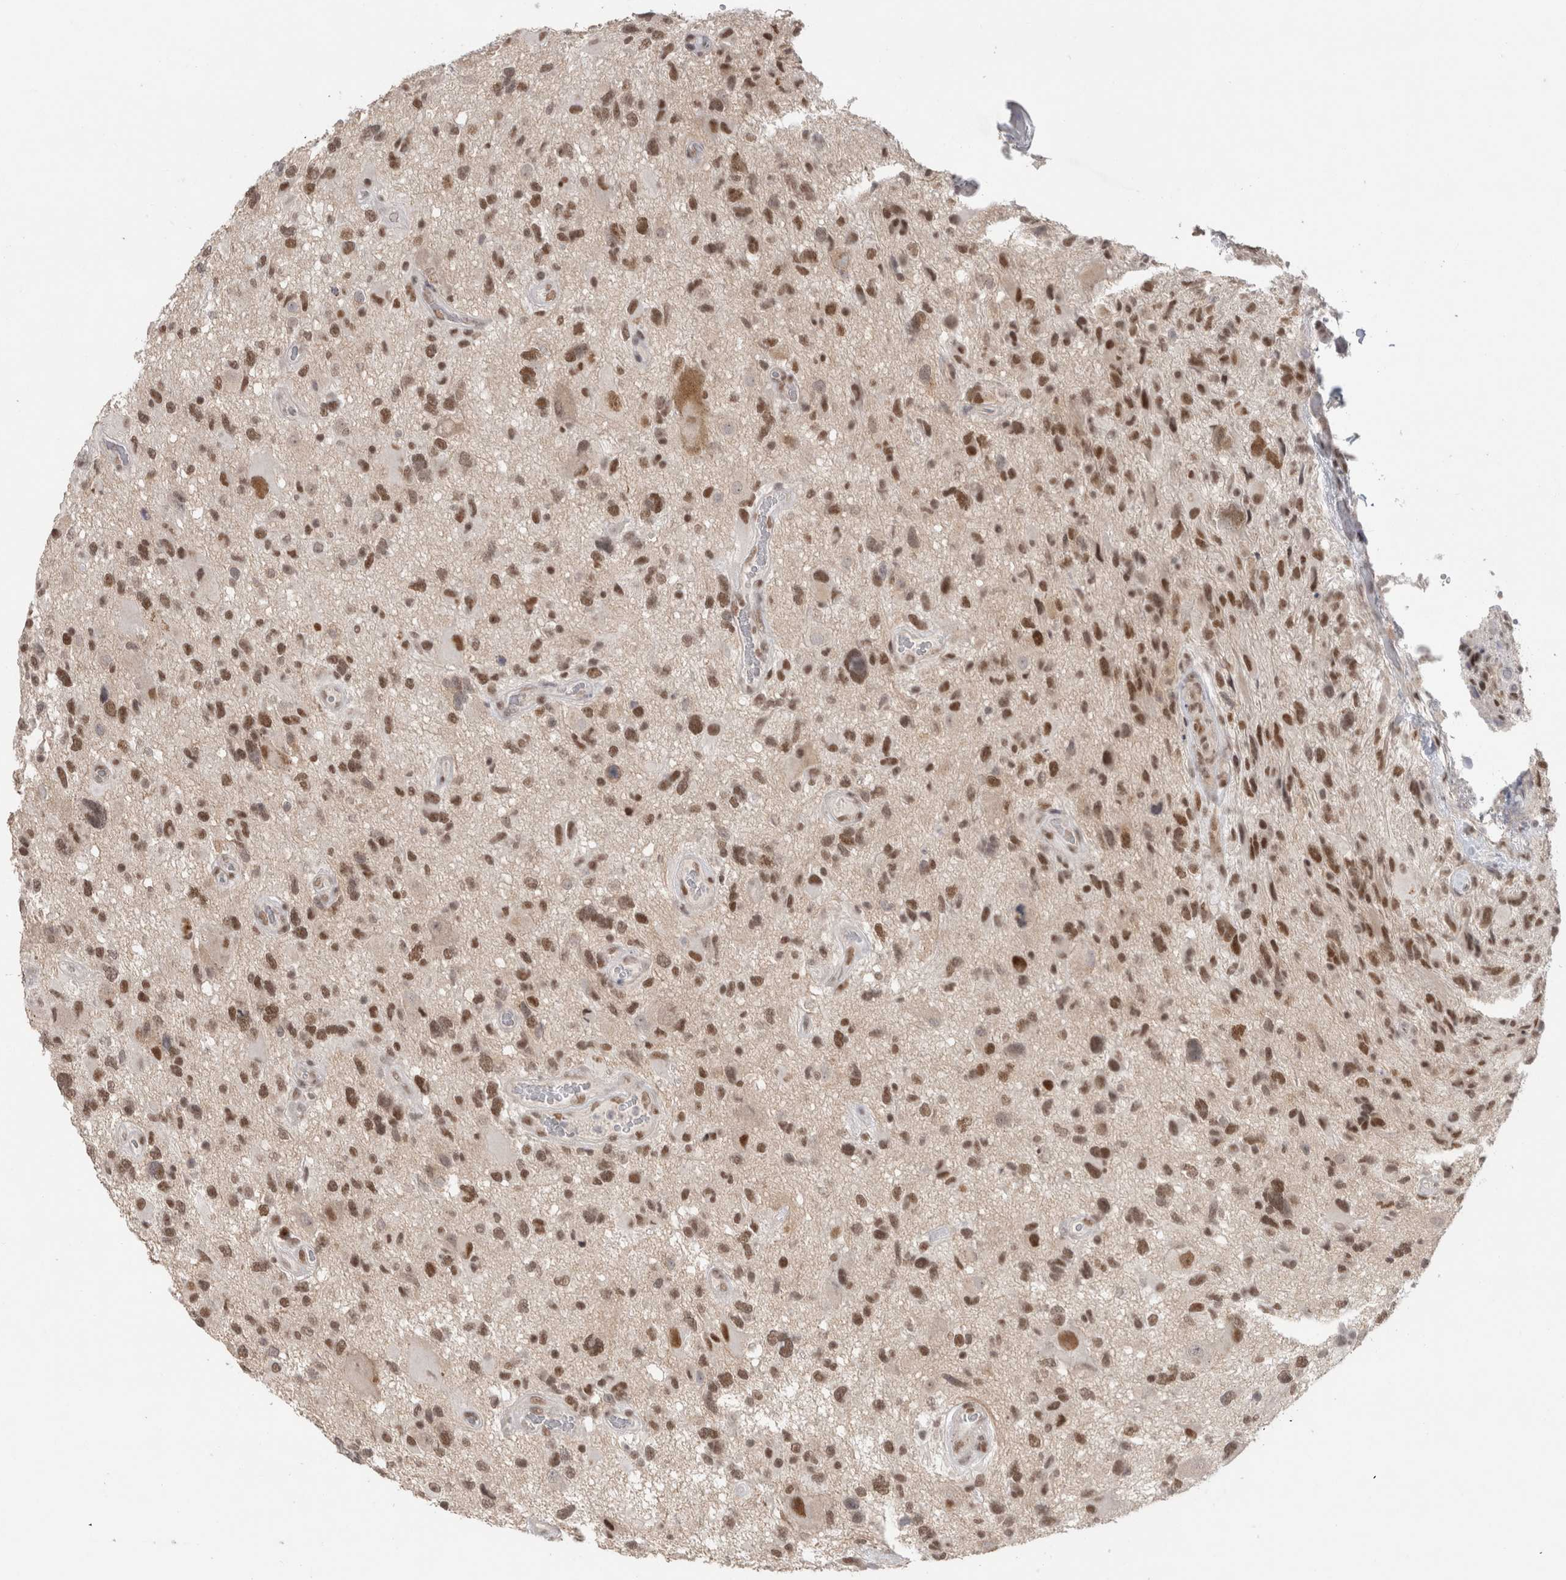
{"staining": {"intensity": "moderate", "quantity": ">75%", "location": "nuclear"}, "tissue": "glioma", "cell_type": "Tumor cells", "image_type": "cancer", "snomed": [{"axis": "morphology", "description": "Glioma, malignant, High grade"}, {"axis": "topography", "description": "Brain"}], "caption": "Protein analysis of glioma tissue demonstrates moderate nuclear expression in approximately >75% of tumor cells. (DAB IHC with brightfield microscopy, high magnification).", "gene": "RECQL4", "patient": {"sex": "male", "age": 33}}